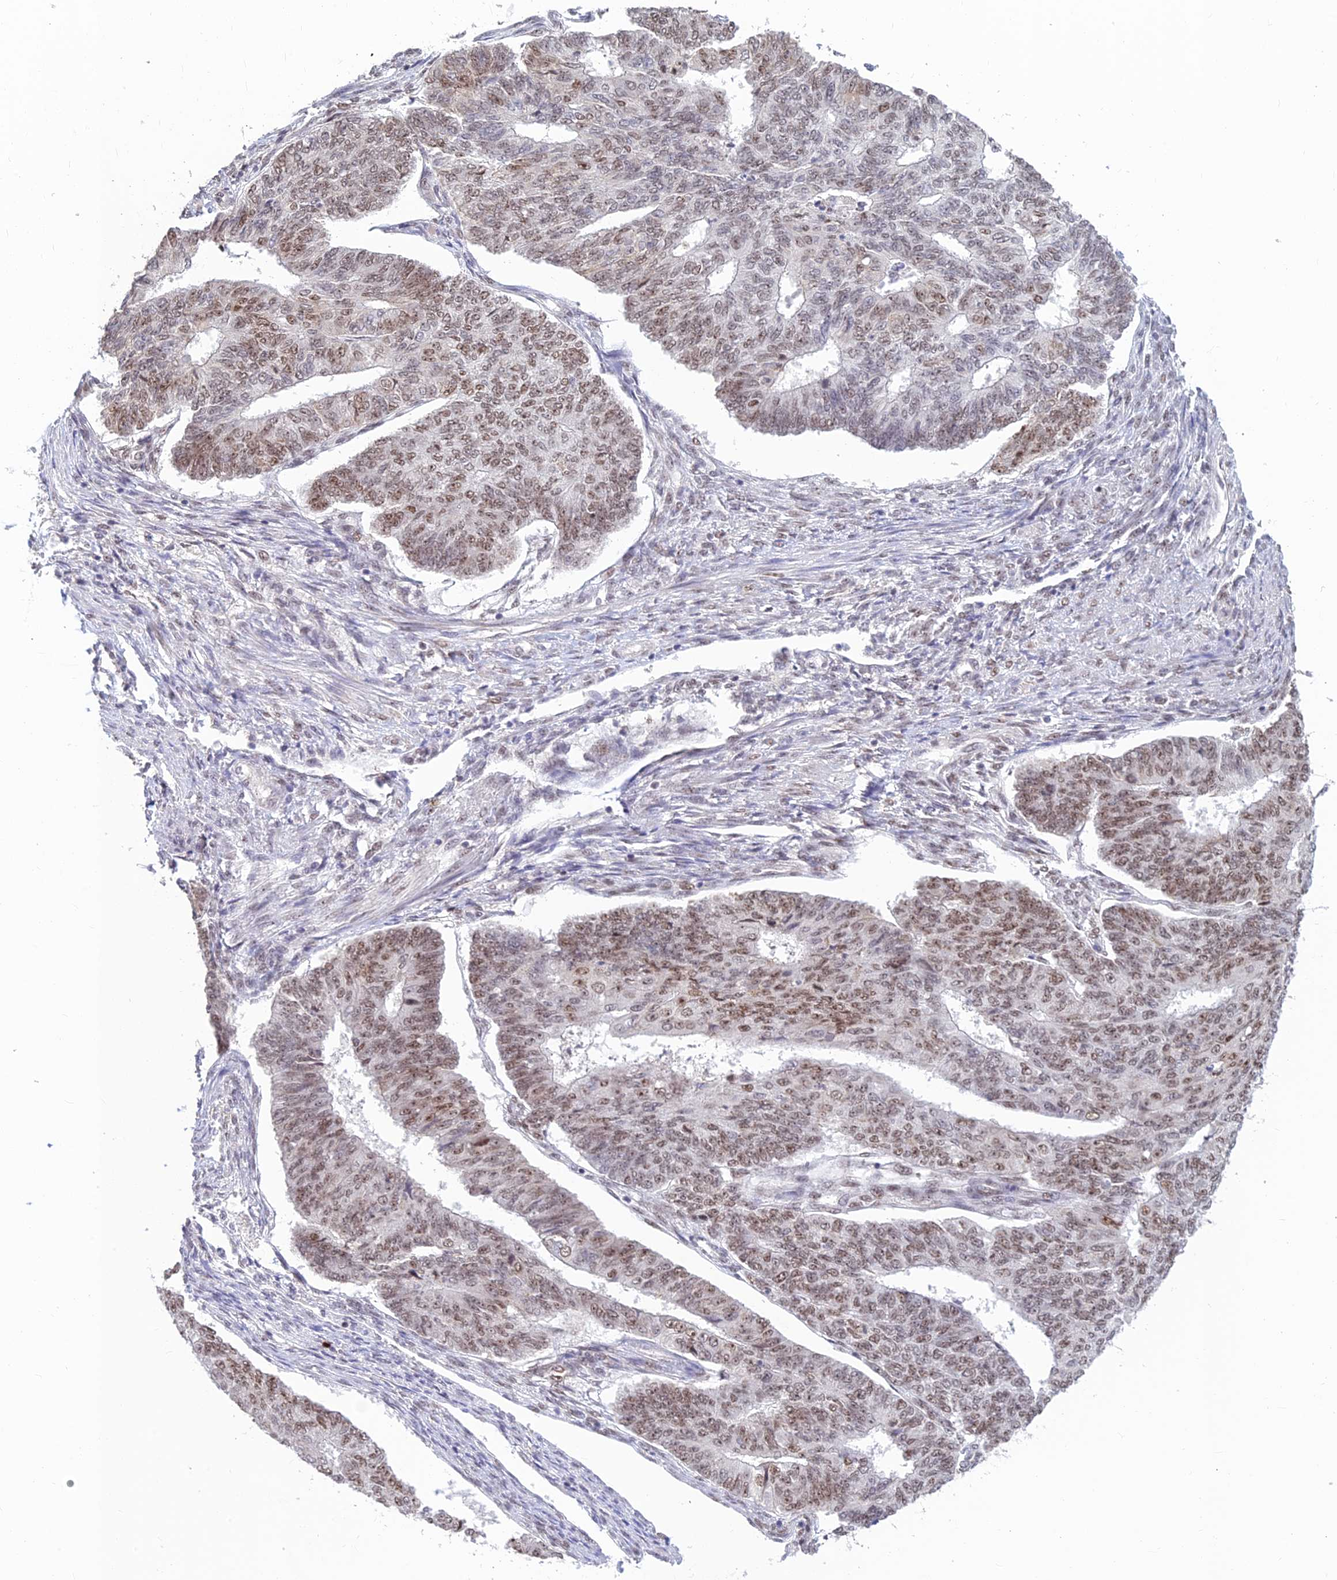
{"staining": {"intensity": "weak", "quantity": "25%-75%", "location": "nuclear"}, "tissue": "endometrial cancer", "cell_type": "Tumor cells", "image_type": "cancer", "snomed": [{"axis": "morphology", "description": "Adenocarcinoma, NOS"}, {"axis": "topography", "description": "Endometrium"}], "caption": "Tumor cells show low levels of weak nuclear positivity in approximately 25%-75% of cells in adenocarcinoma (endometrial).", "gene": "POLR1G", "patient": {"sex": "female", "age": 32}}